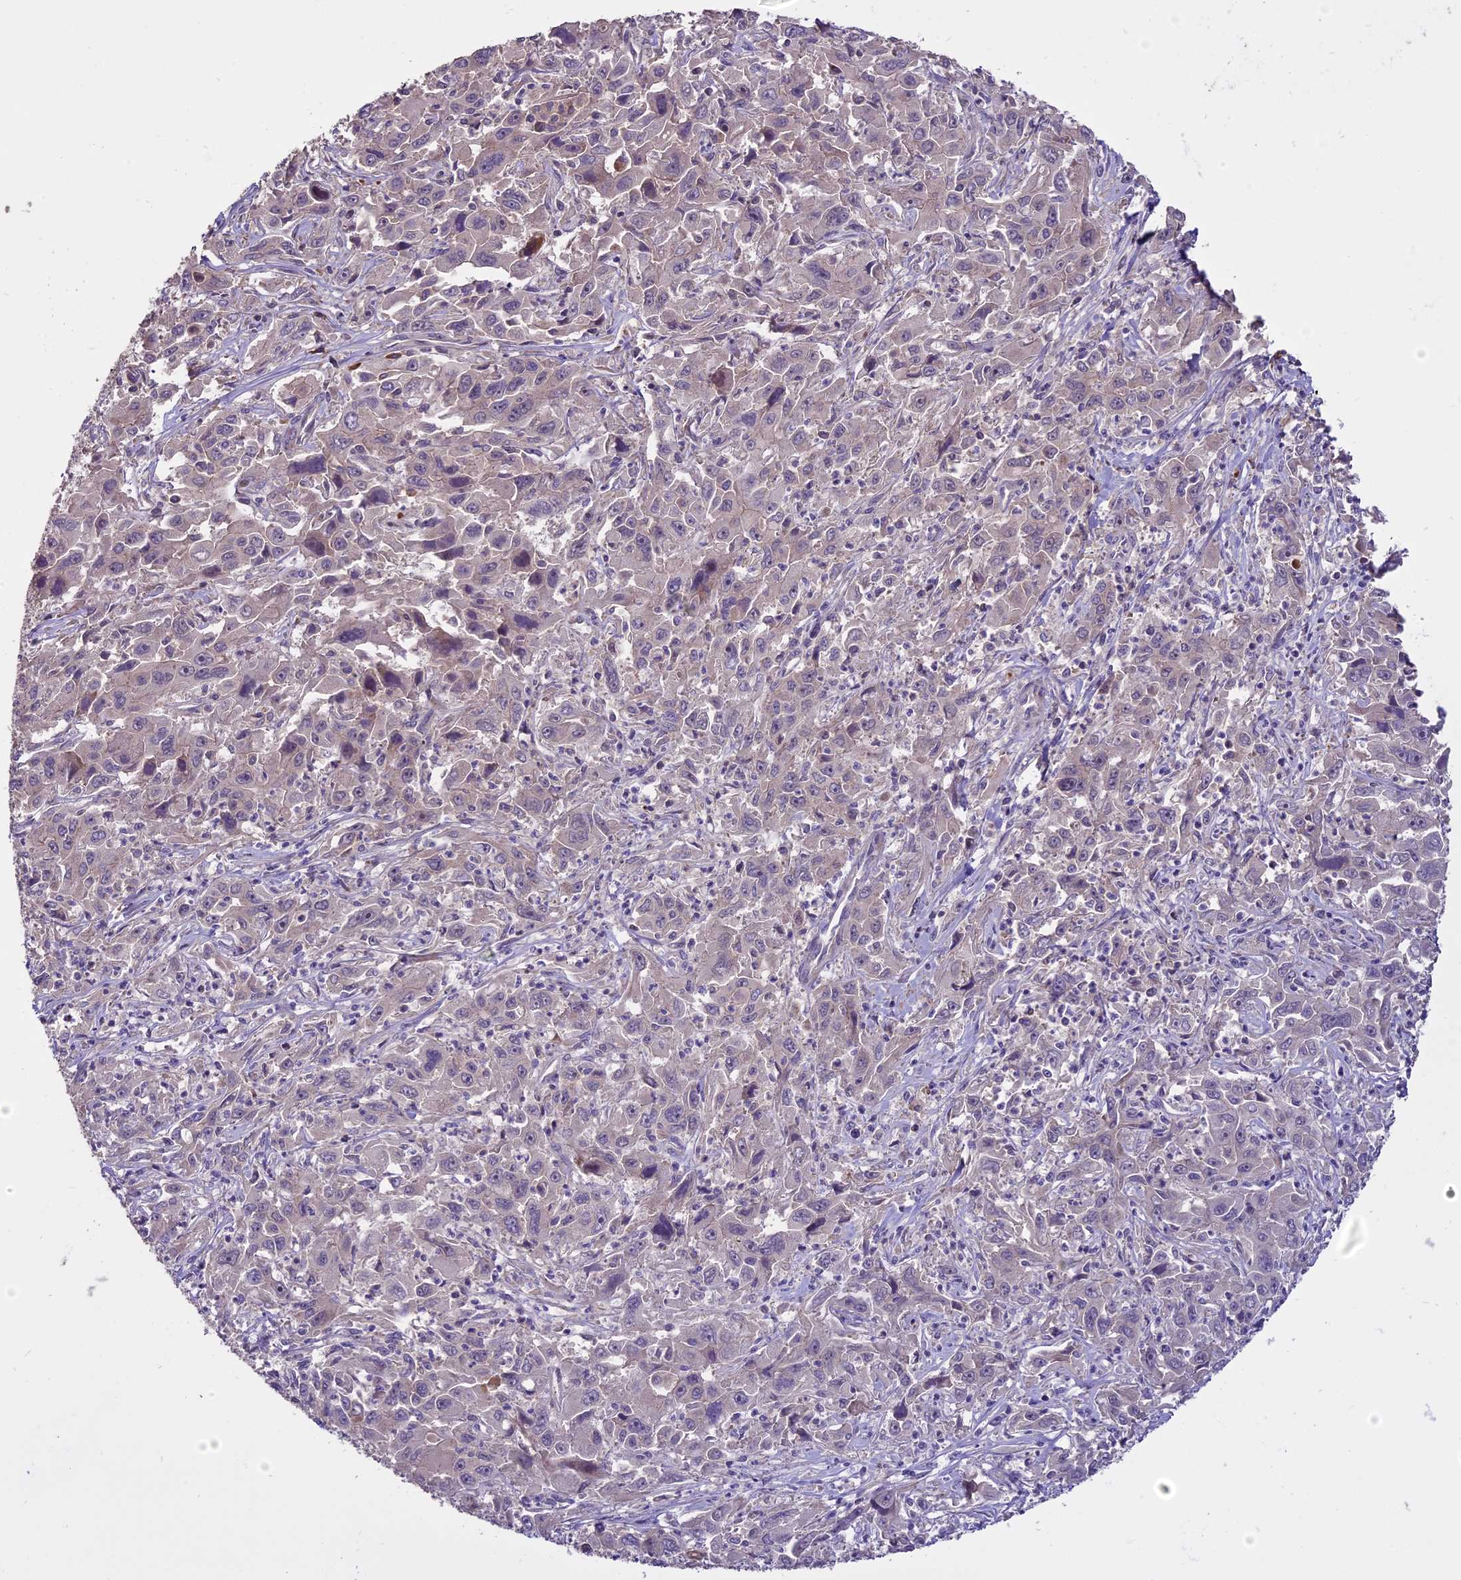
{"staining": {"intensity": "negative", "quantity": "none", "location": "none"}, "tissue": "liver cancer", "cell_type": "Tumor cells", "image_type": "cancer", "snomed": [{"axis": "morphology", "description": "Carcinoma, Hepatocellular, NOS"}, {"axis": "topography", "description": "Liver"}], "caption": "The immunohistochemistry (IHC) histopathology image has no significant staining in tumor cells of liver cancer (hepatocellular carcinoma) tissue.", "gene": "ENHO", "patient": {"sex": "male", "age": 63}}